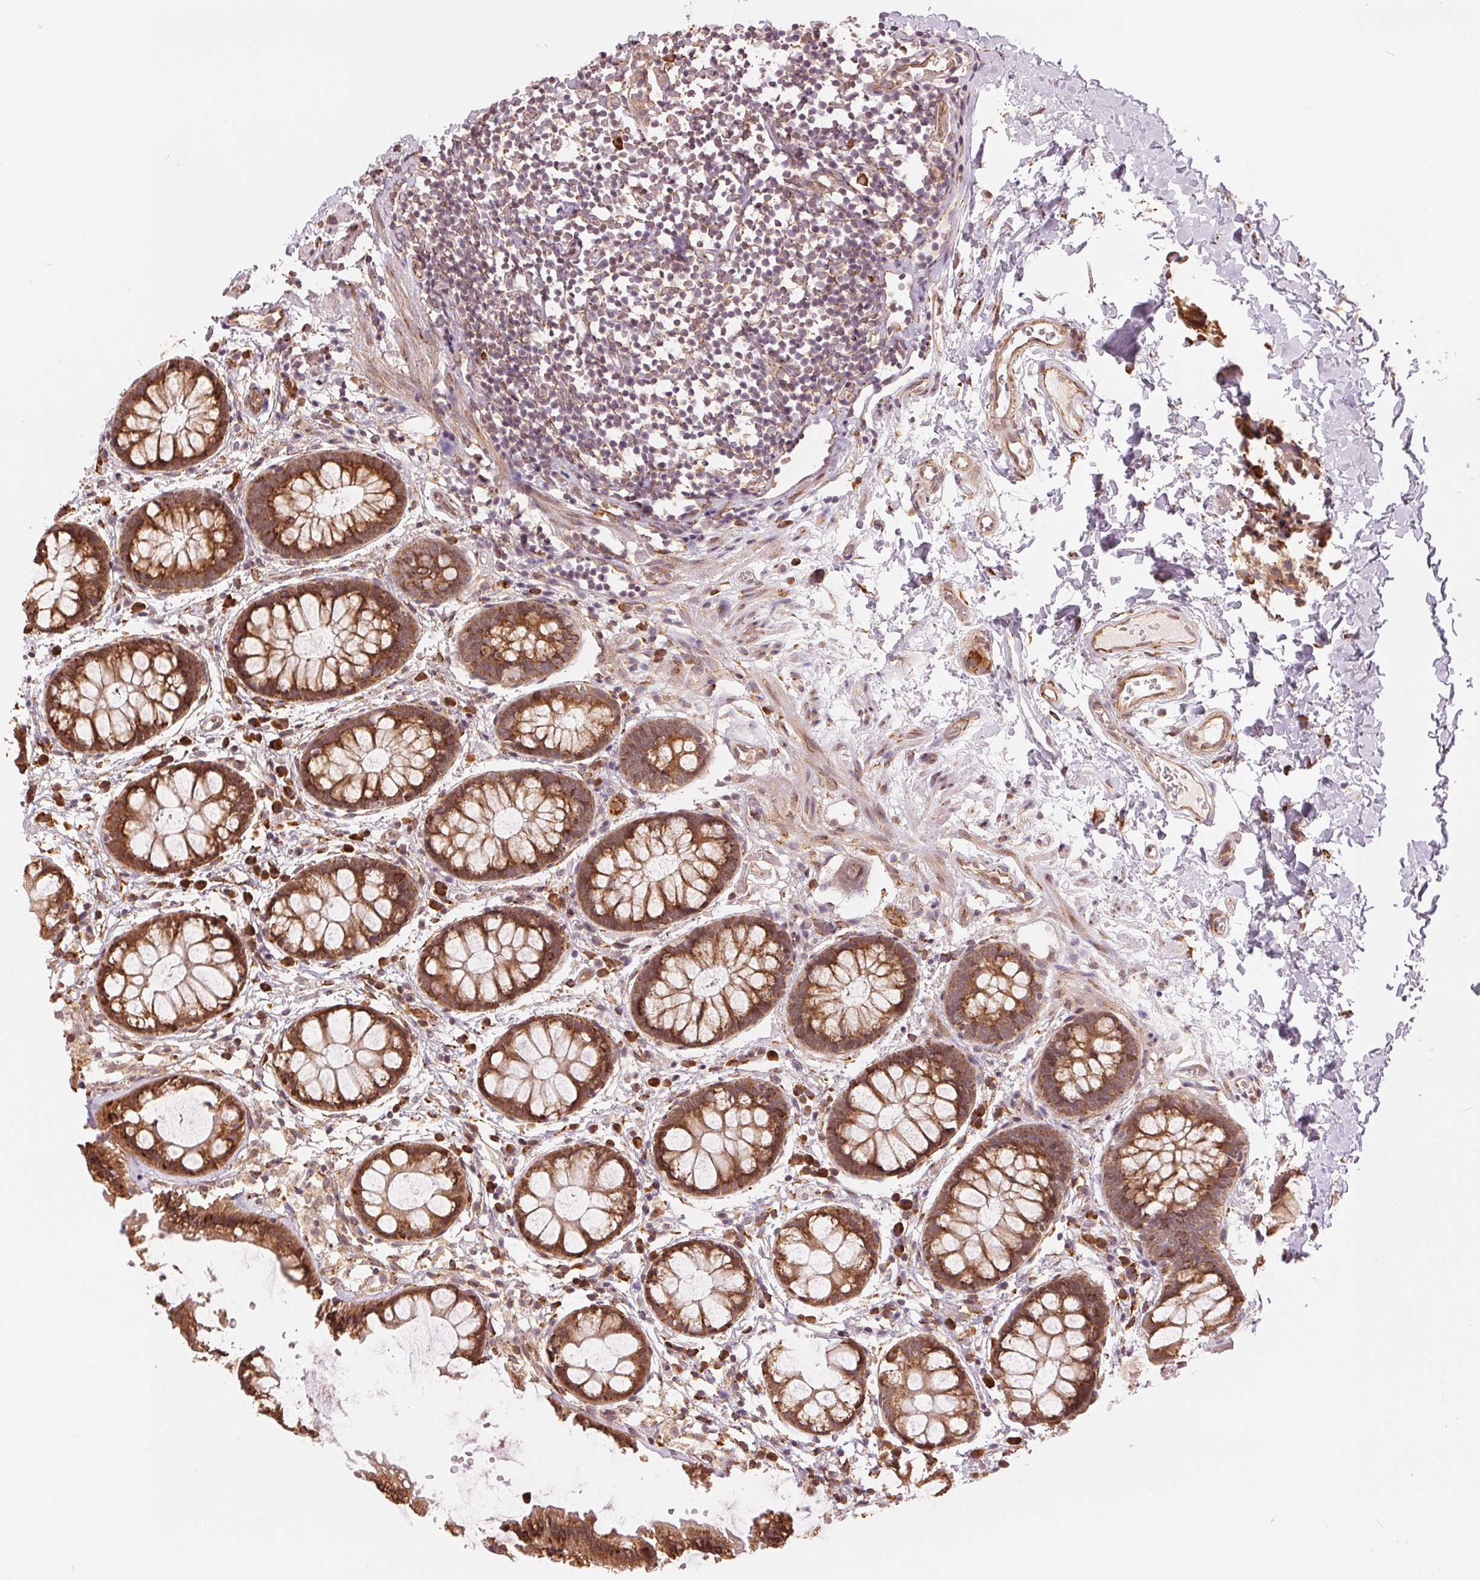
{"staining": {"intensity": "strong", "quantity": ">75%", "location": "cytoplasmic/membranous"}, "tissue": "rectum", "cell_type": "Glandular cells", "image_type": "normal", "snomed": [{"axis": "morphology", "description": "Normal tissue, NOS"}, {"axis": "topography", "description": "Rectum"}], "caption": "The photomicrograph reveals immunohistochemical staining of normal rectum. There is strong cytoplasmic/membranous staining is seen in approximately >75% of glandular cells.", "gene": "SLC20A1", "patient": {"sex": "female", "age": 62}}